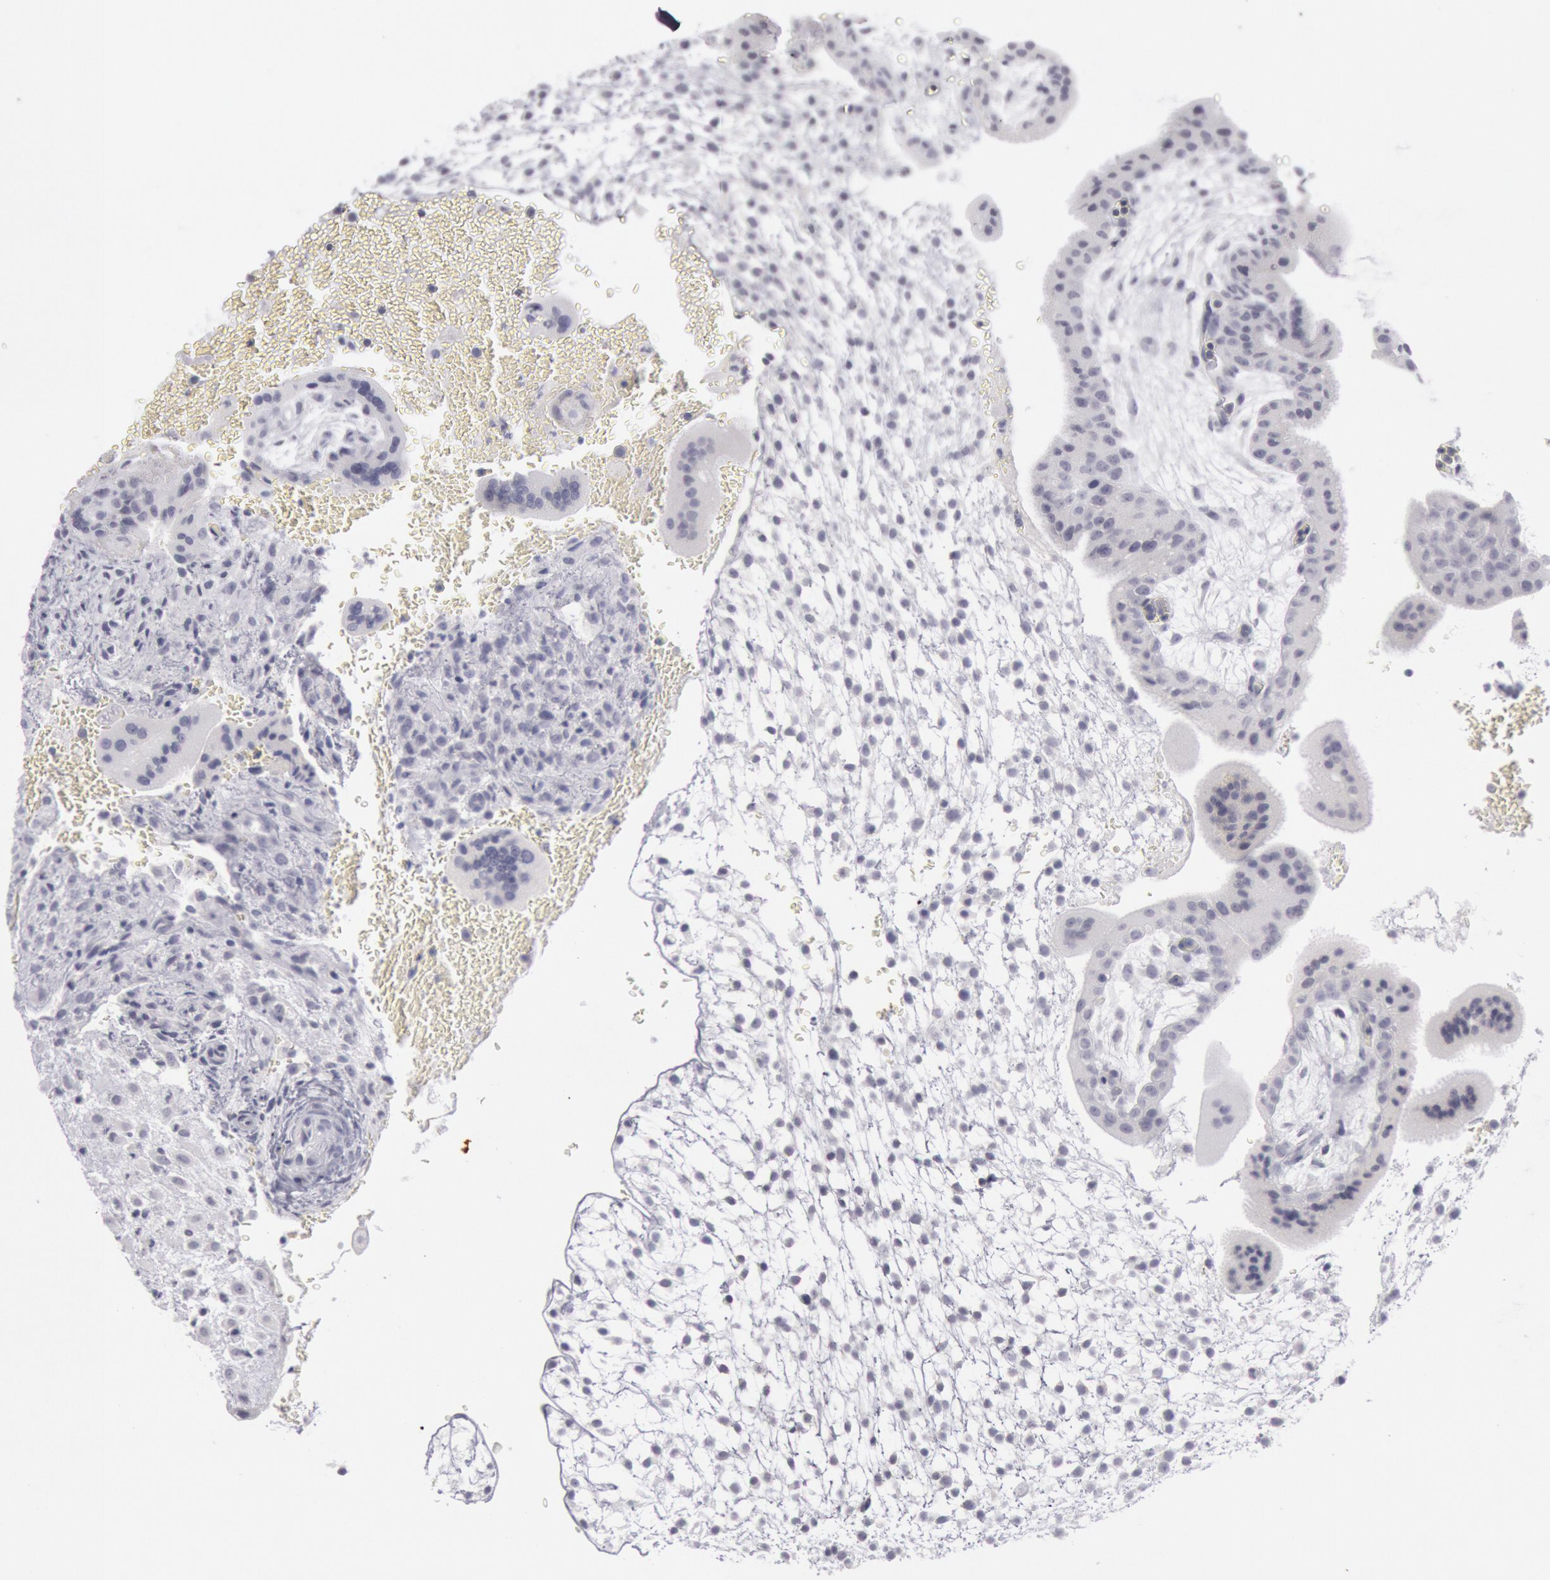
{"staining": {"intensity": "negative", "quantity": "none", "location": "none"}, "tissue": "placenta", "cell_type": "Decidual cells", "image_type": "normal", "snomed": [{"axis": "morphology", "description": "Normal tissue, NOS"}, {"axis": "topography", "description": "Placenta"}], "caption": "Immunohistochemistry (IHC) micrograph of unremarkable placenta: placenta stained with DAB (3,3'-diaminobenzidine) shows no significant protein staining in decidual cells. (Brightfield microscopy of DAB (3,3'-diaminobenzidine) immunohistochemistry (IHC) at high magnification).", "gene": "KRT16", "patient": {"sex": "female", "age": 35}}